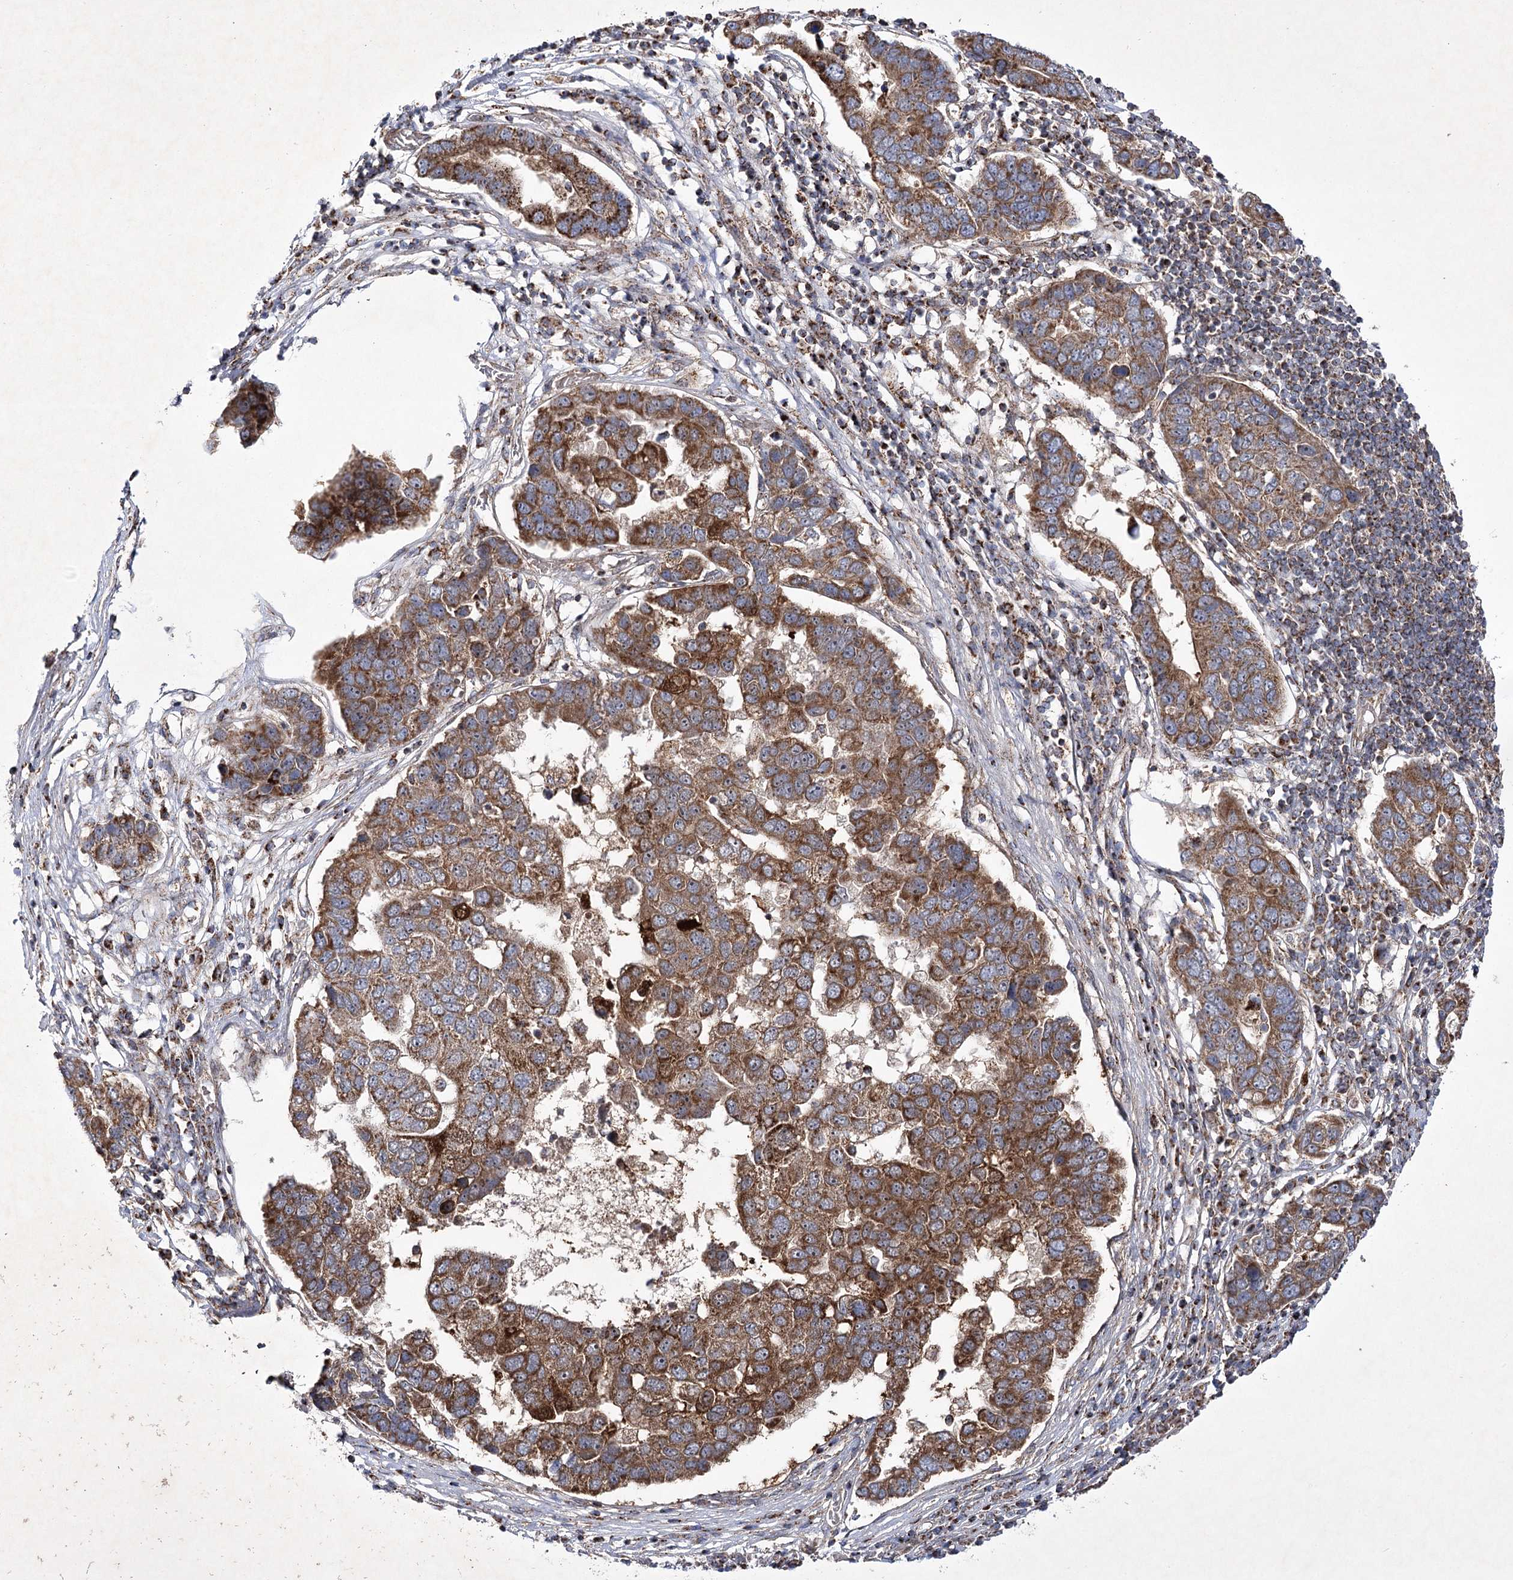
{"staining": {"intensity": "moderate", "quantity": ">75%", "location": "cytoplasmic/membranous"}, "tissue": "pancreatic cancer", "cell_type": "Tumor cells", "image_type": "cancer", "snomed": [{"axis": "morphology", "description": "Adenocarcinoma, NOS"}, {"axis": "topography", "description": "Pancreas"}], "caption": "This image exhibits IHC staining of human pancreatic cancer, with medium moderate cytoplasmic/membranous positivity in about >75% of tumor cells.", "gene": "SCRN3", "patient": {"sex": "female", "age": 61}}